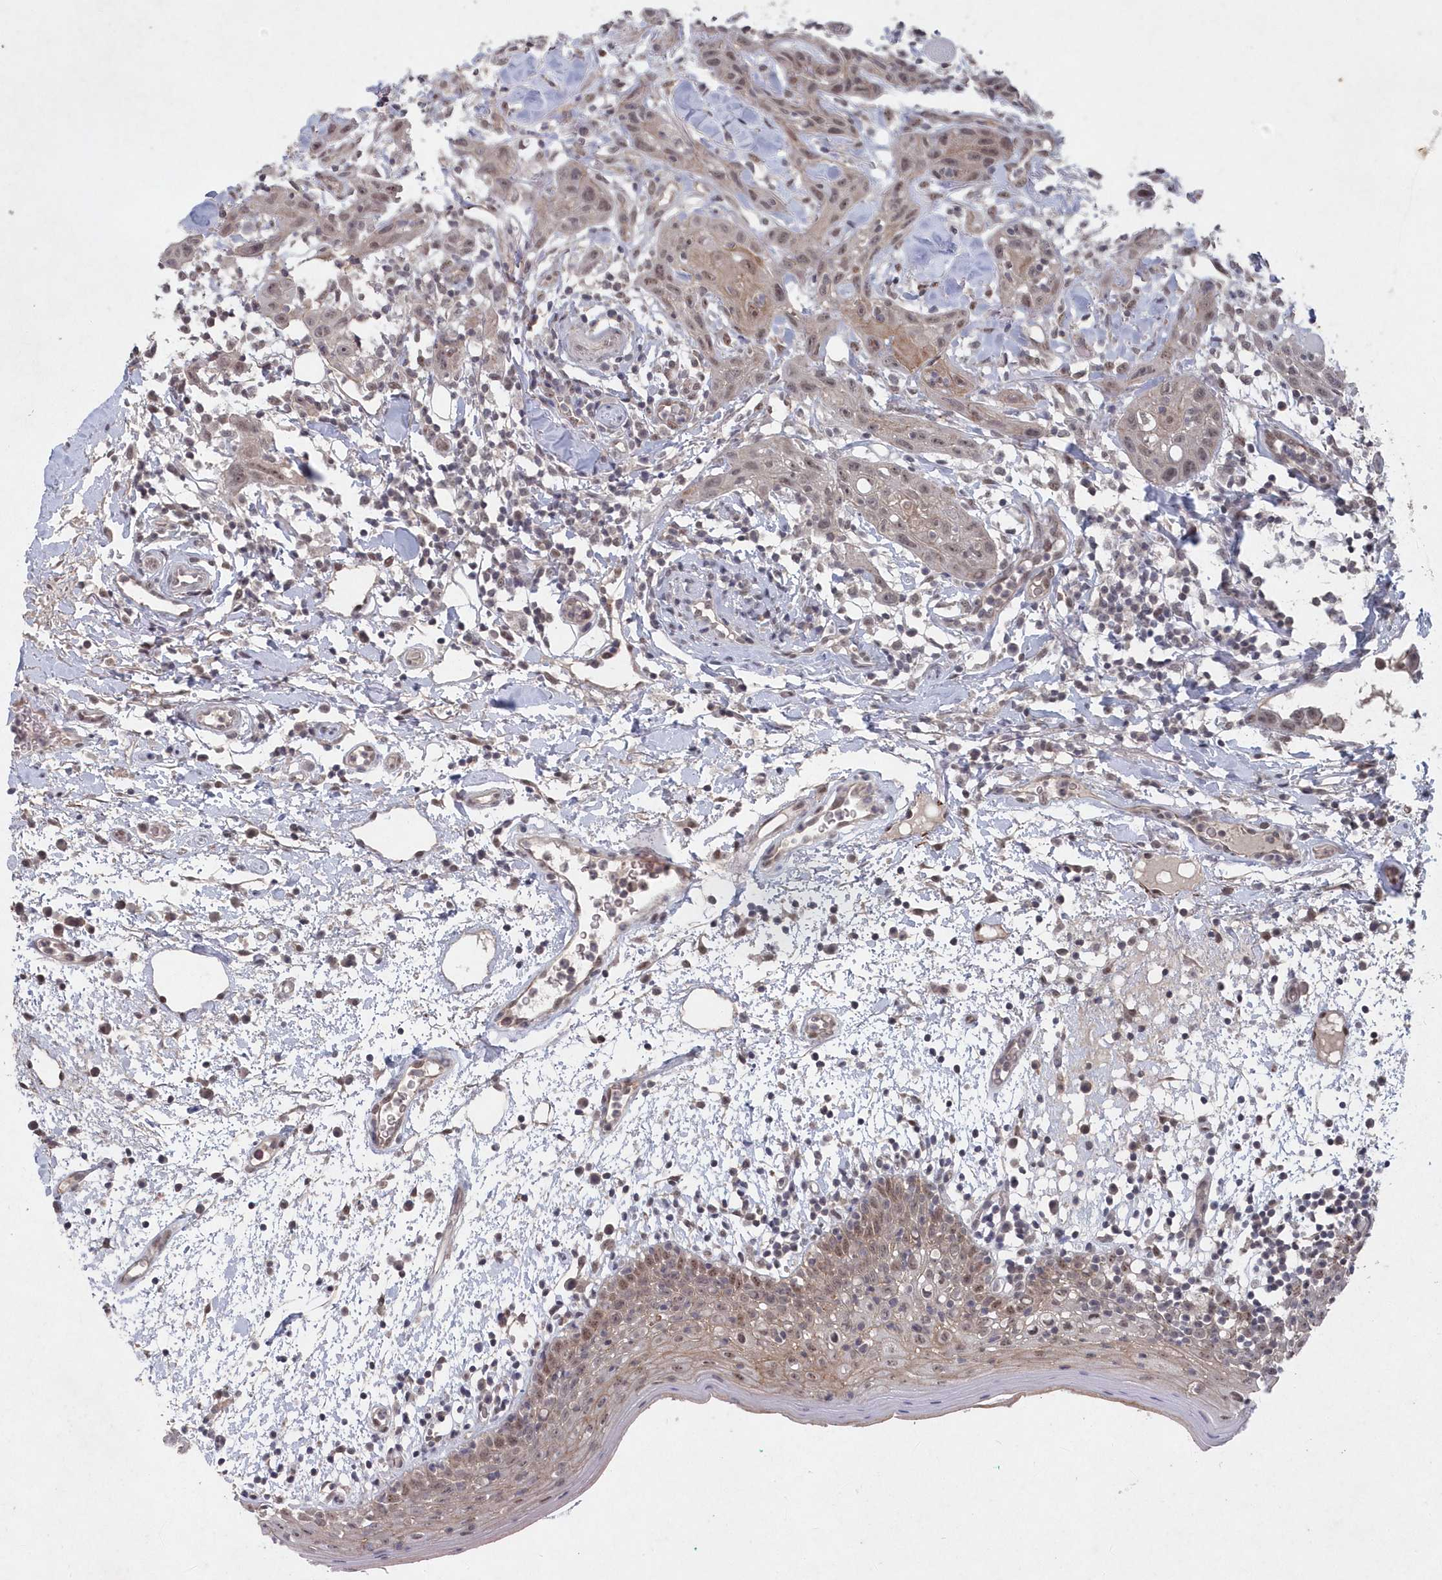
{"staining": {"intensity": "moderate", "quantity": ">75%", "location": "cytoplasmic/membranous,nuclear"}, "tissue": "oral mucosa", "cell_type": "Squamous epithelial cells", "image_type": "normal", "snomed": [{"axis": "morphology", "description": "Normal tissue, NOS"}, {"axis": "morphology", "description": "Squamous cell carcinoma, NOS"}, {"axis": "topography", "description": "Skeletal muscle"}, {"axis": "topography", "description": "Oral tissue"}], "caption": "Protein analysis of unremarkable oral mucosa displays moderate cytoplasmic/membranous,nuclear positivity in approximately >75% of squamous epithelial cells.", "gene": "VSIG2", "patient": {"sex": "male", "age": 71}}